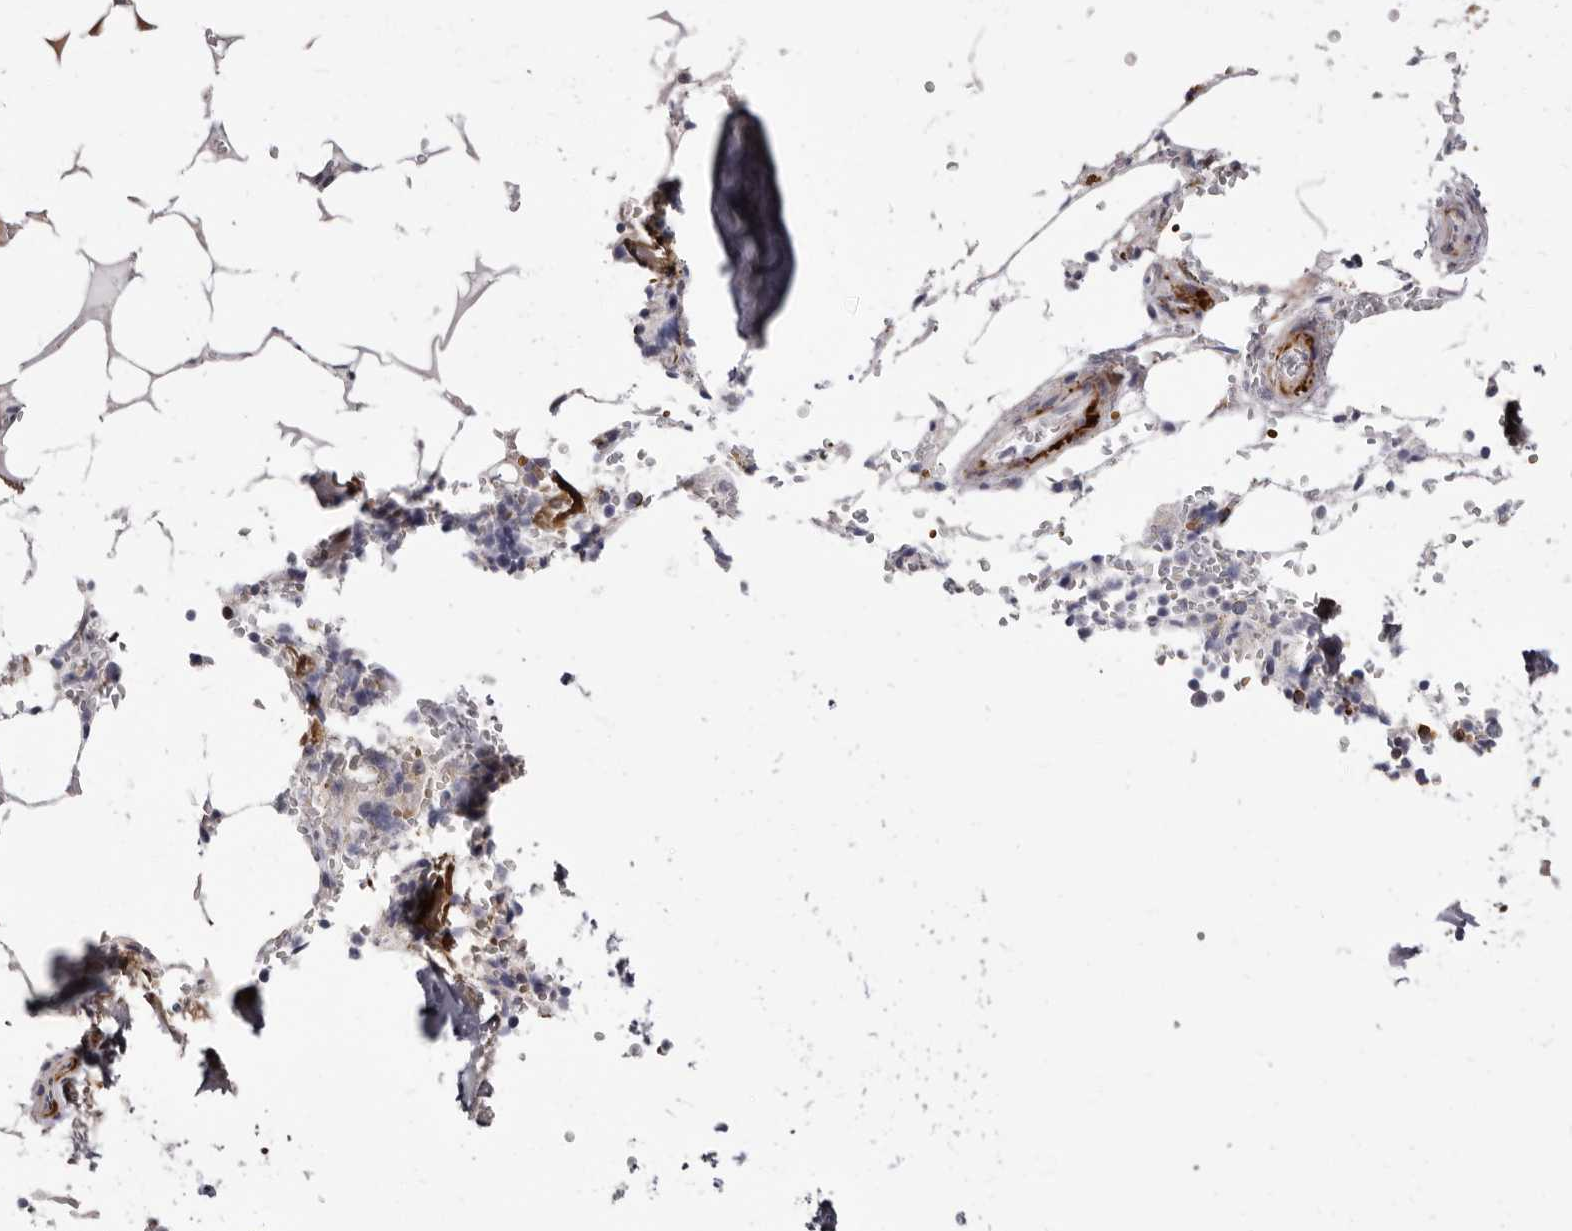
{"staining": {"intensity": "moderate", "quantity": "25%-75%", "location": "cytoplasmic/membranous"}, "tissue": "bone marrow", "cell_type": "Hematopoietic cells", "image_type": "normal", "snomed": [{"axis": "morphology", "description": "Normal tissue, NOS"}, {"axis": "topography", "description": "Bone marrow"}], "caption": "Bone marrow stained with a brown dye shows moderate cytoplasmic/membranous positive staining in approximately 25%-75% of hematopoietic cells.", "gene": "AIDA", "patient": {"sex": "male", "age": 70}}